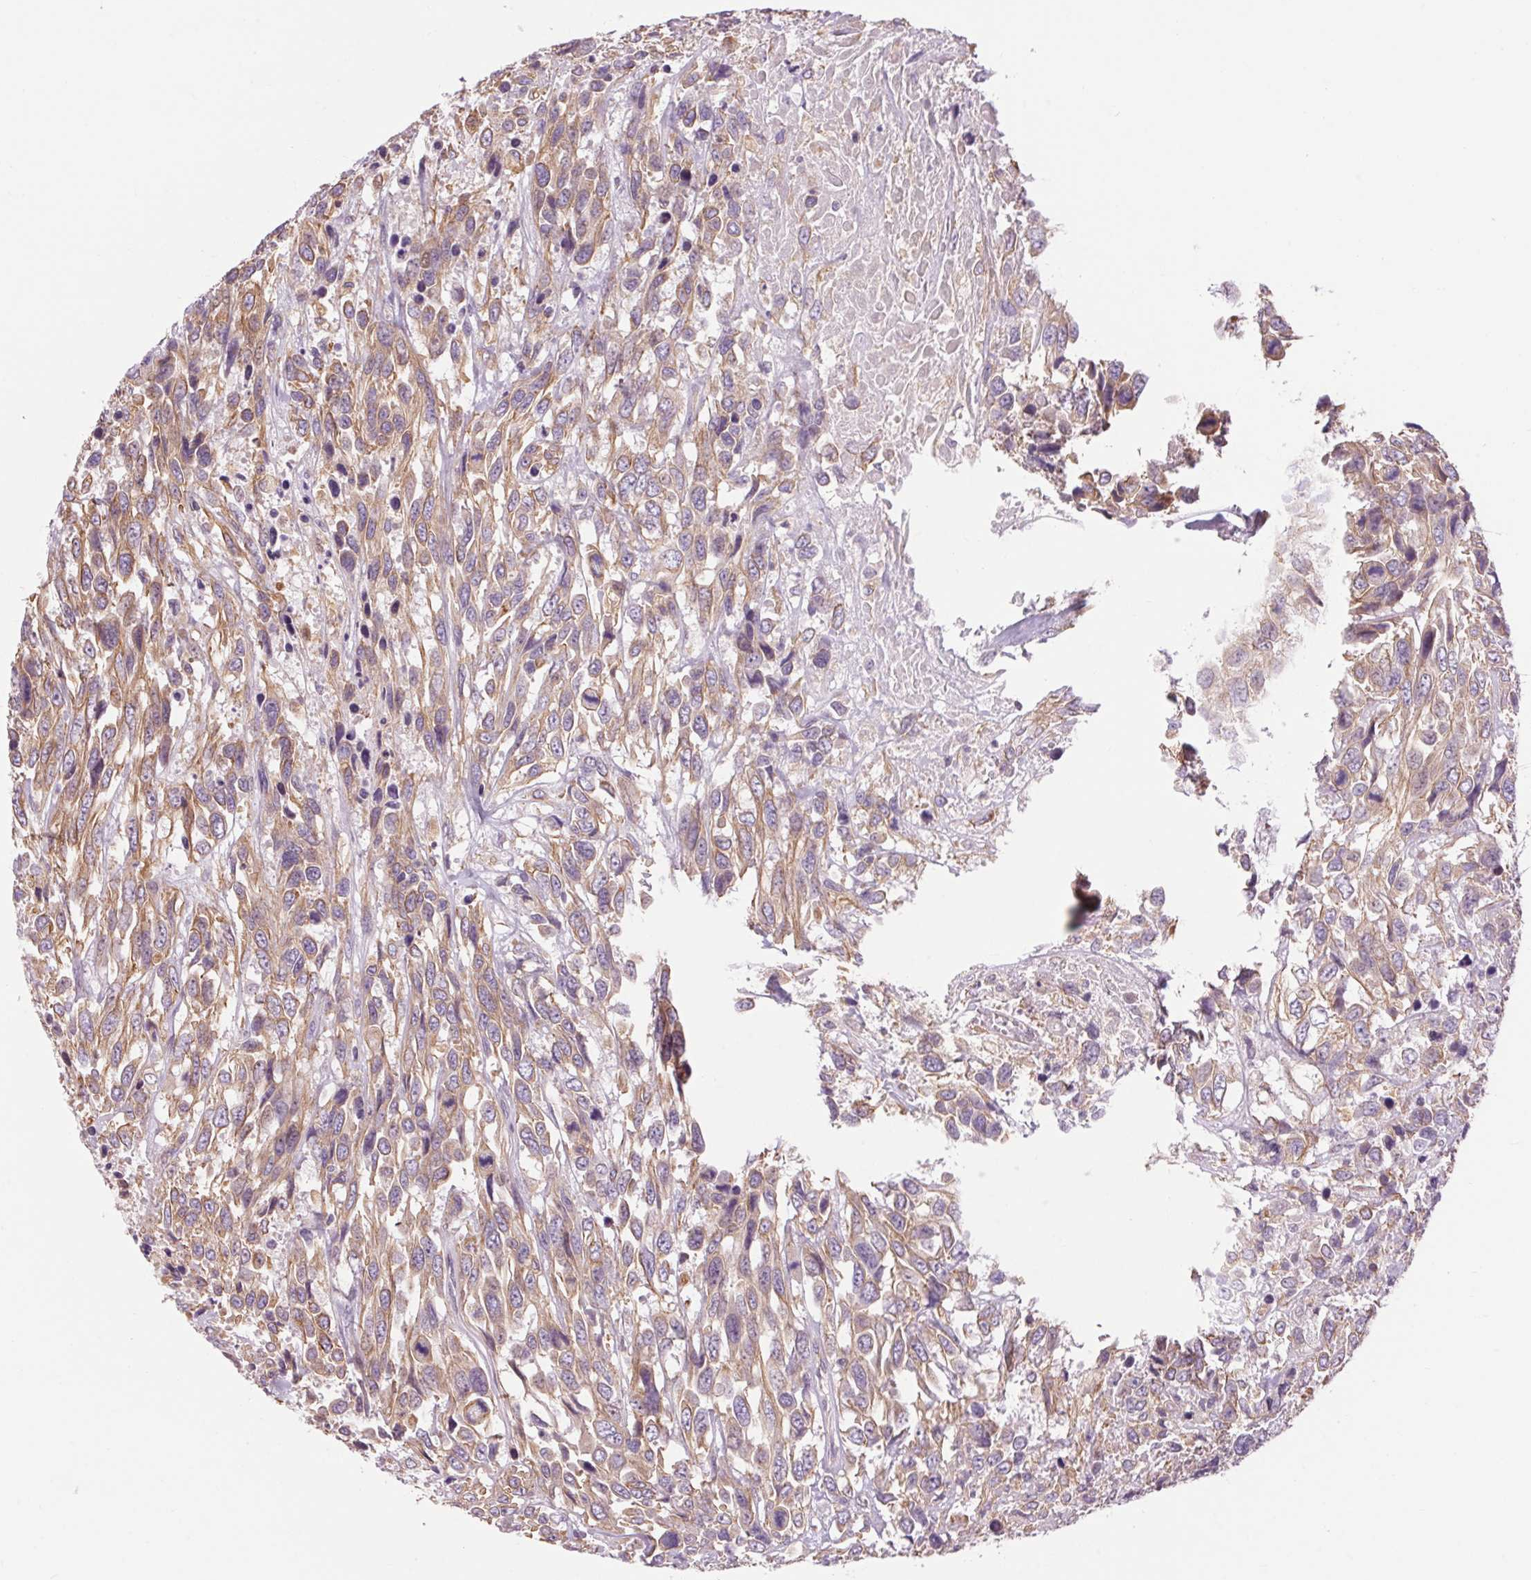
{"staining": {"intensity": "moderate", "quantity": "25%-75%", "location": "cytoplasmic/membranous"}, "tissue": "urothelial cancer", "cell_type": "Tumor cells", "image_type": "cancer", "snomed": [{"axis": "morphology", "description": "Urothelial carcinoma, High grade"}, {"axis": "topography", "description": "Urinary bladder"}], "caption": "There is medium levels of moderate cytoplasmic/membranous positivity in tumor cells of urothelial carcinoma (high-grade), as demonstrated by immunohistochemical staining (brown color).", "gene": "TM6SF1", "patient": {"sex": "female", "age": 70}}